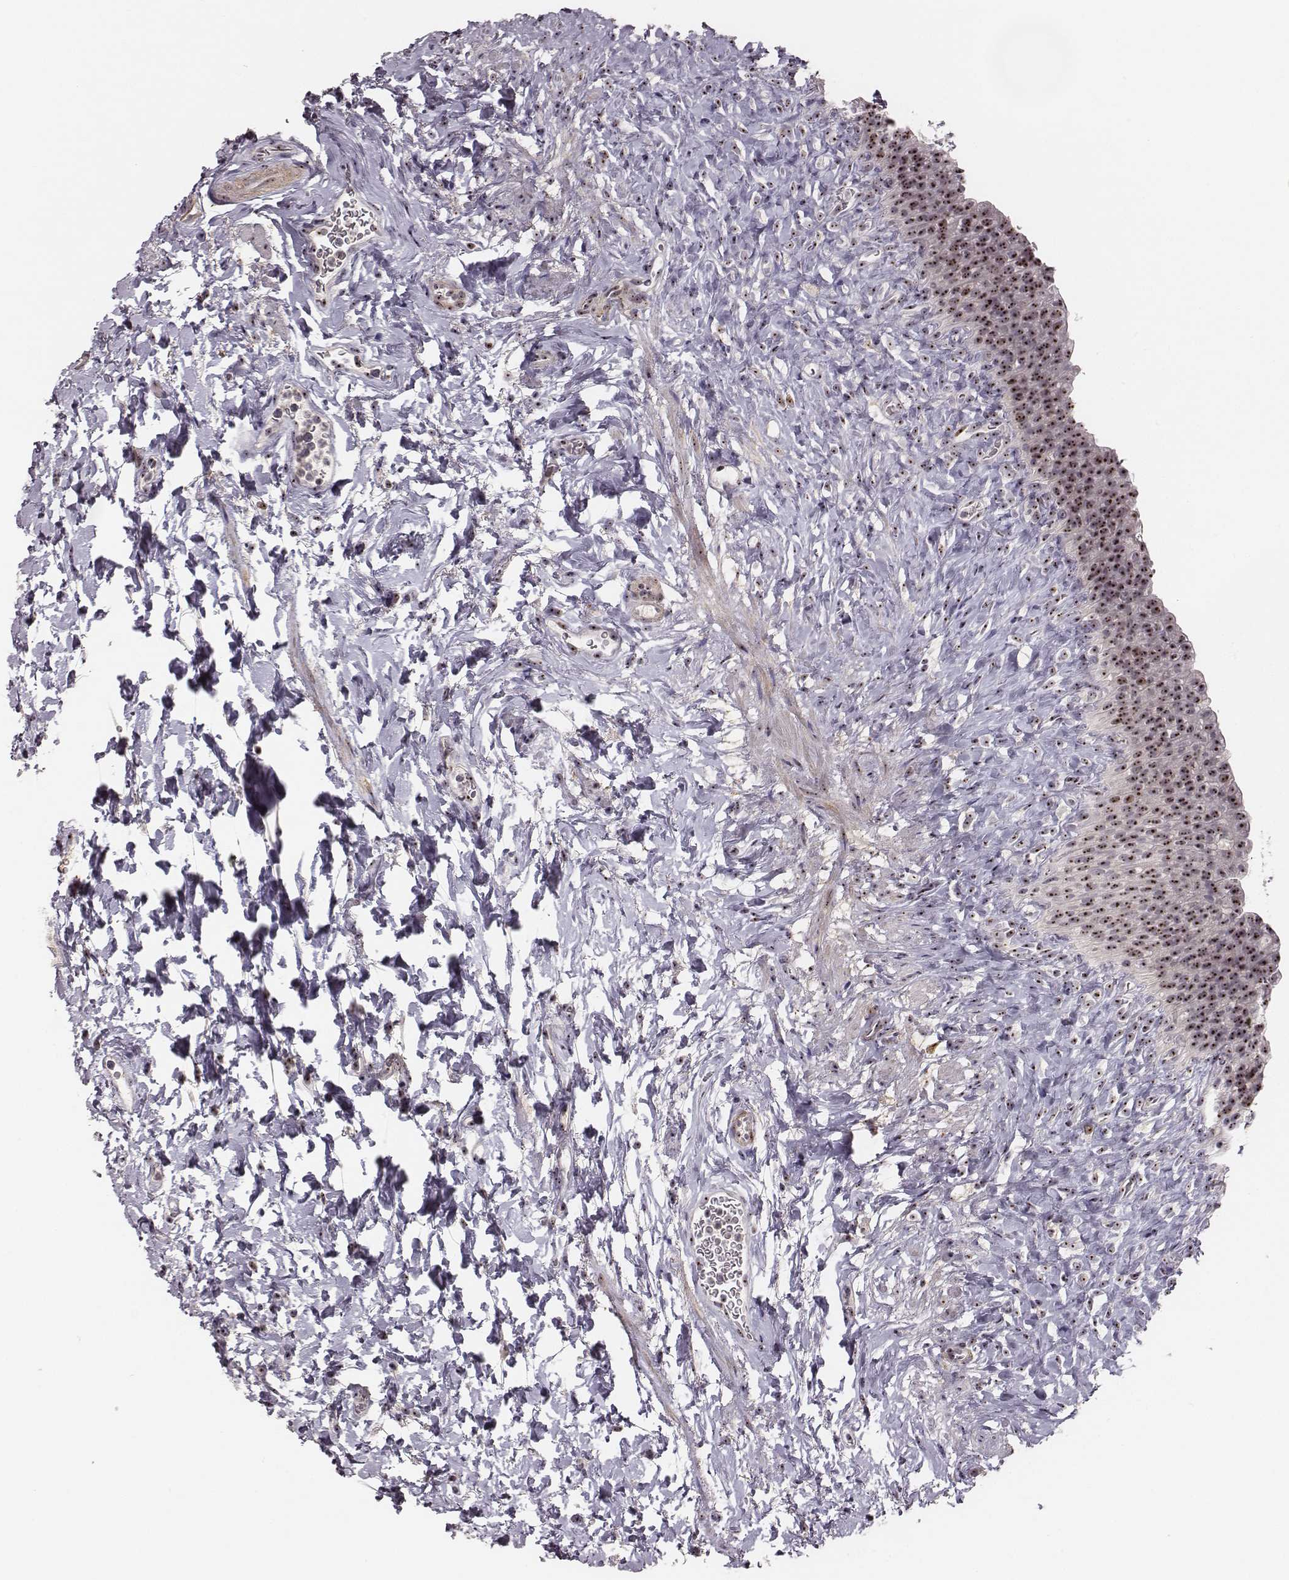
{"staining": {"intensity": "moderate", "quantity": ">75%", "location": "nuclear"}, "tissue": "urinary bladder", "cell_type": "Urothelial cells", "image_type": "normal", "snomed": [{"axis": "morphology", "description": "Normal tissue, NOS"}, {"axis": "topography", "description": "Urinary bladder"}], "caption": "Immunohistochemistry (DAB (3,3'-diaminobenzidine)) staining of normal human urinary bladder exhibits moderate nuclear protein positivity in about >75% of urothelial cells.", "gene": "NOP56", "patient": {"sex": "male", "age": 76}}